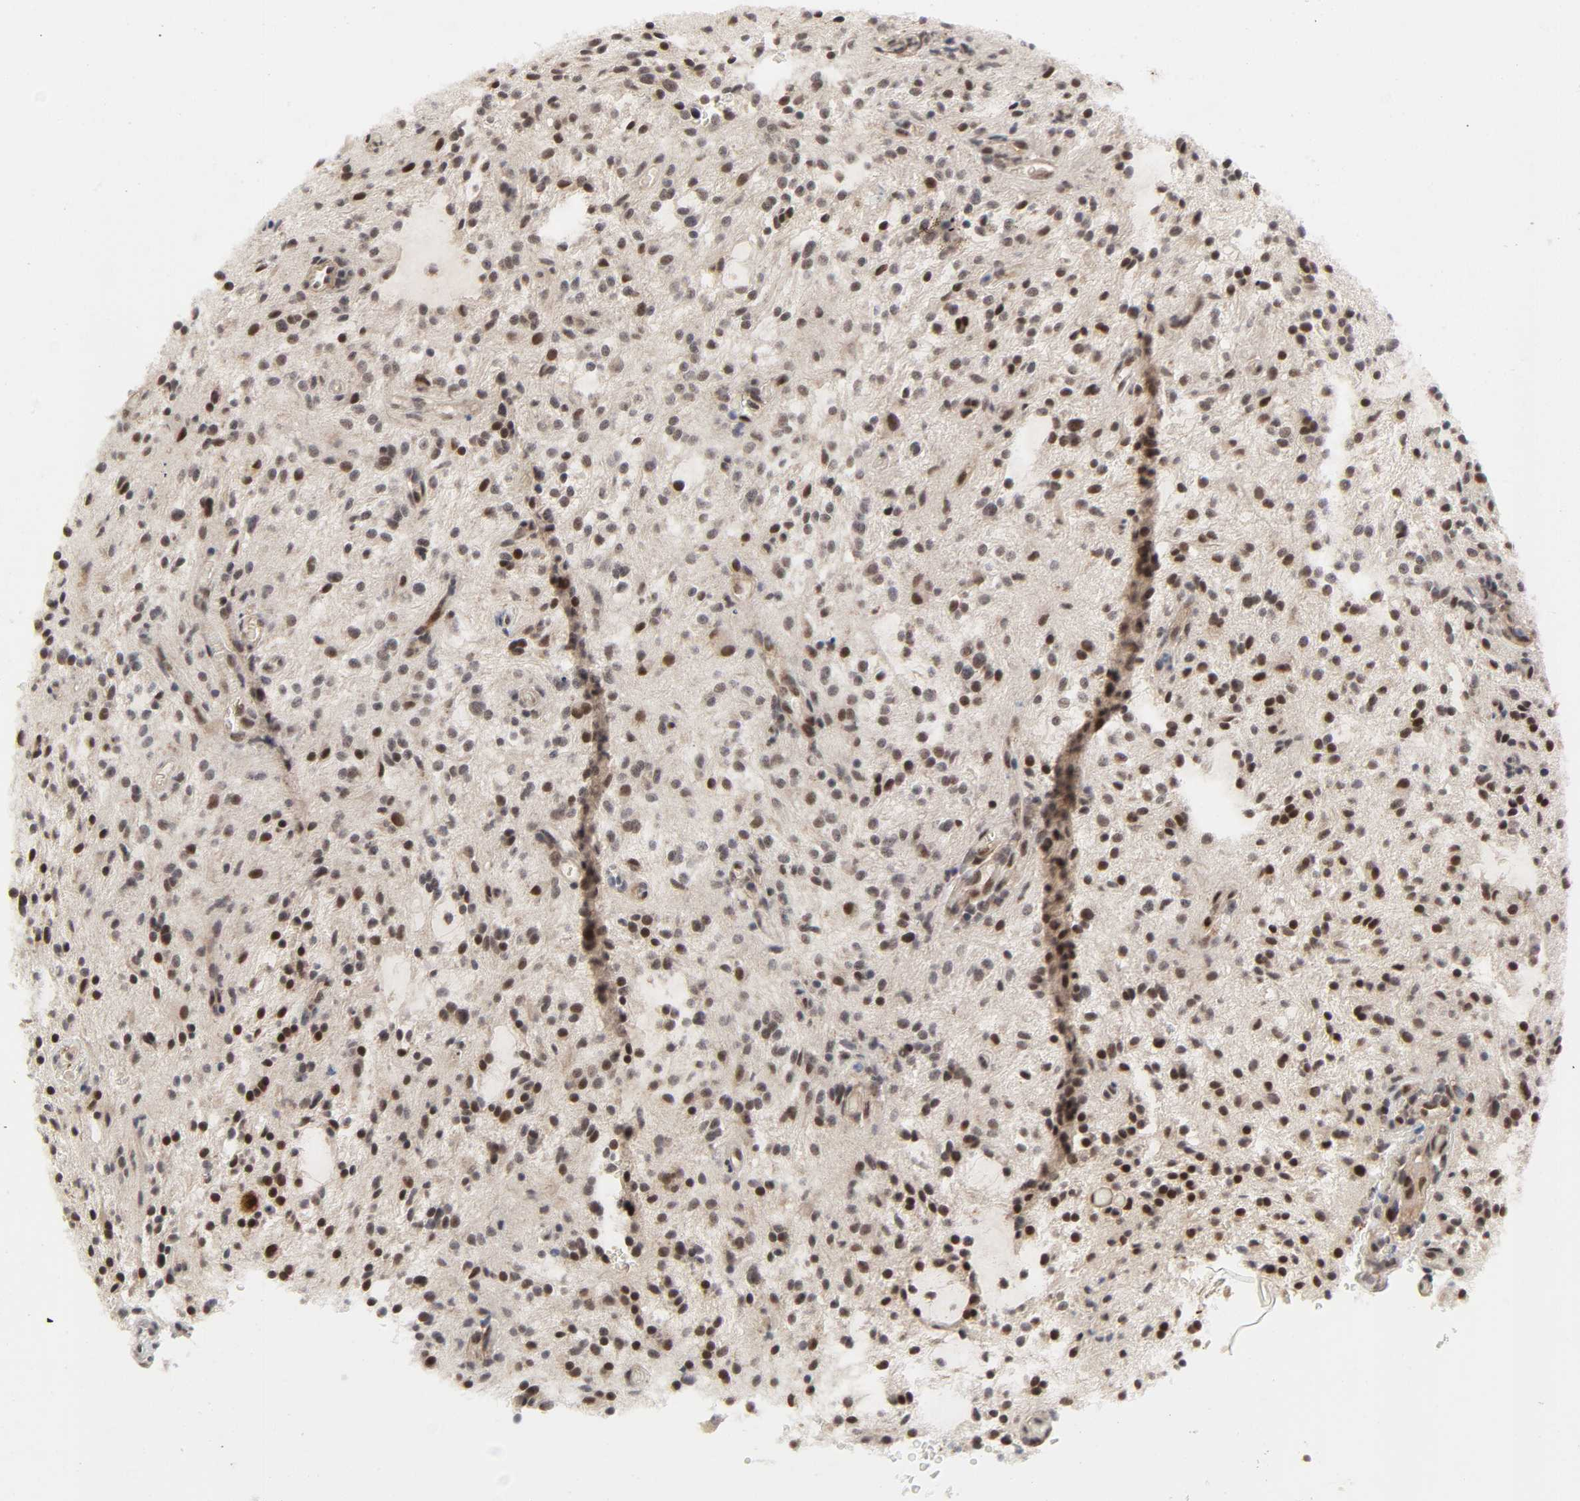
{"staining": {"intensity": "strong", "quantity": ">75%", "location": "nuclear"}, "tissue": "glioma", "cell_type": "Tumor cells", "image_type": "cancer", "snomed": [{"axis": "morphology", "description": "Glioma, malignant, NOS"}, {"axis": "topography", "description": "Cerebellum"}], "caption": "An image of glioma stained for a protein exhibits strong nuclear brown staining in tumor cells. (DAB = brown stain, brightfield microscopy at high magnification).", "gene": "ZKSCAN8", "patient": {"sex": "female", "age": 10}}